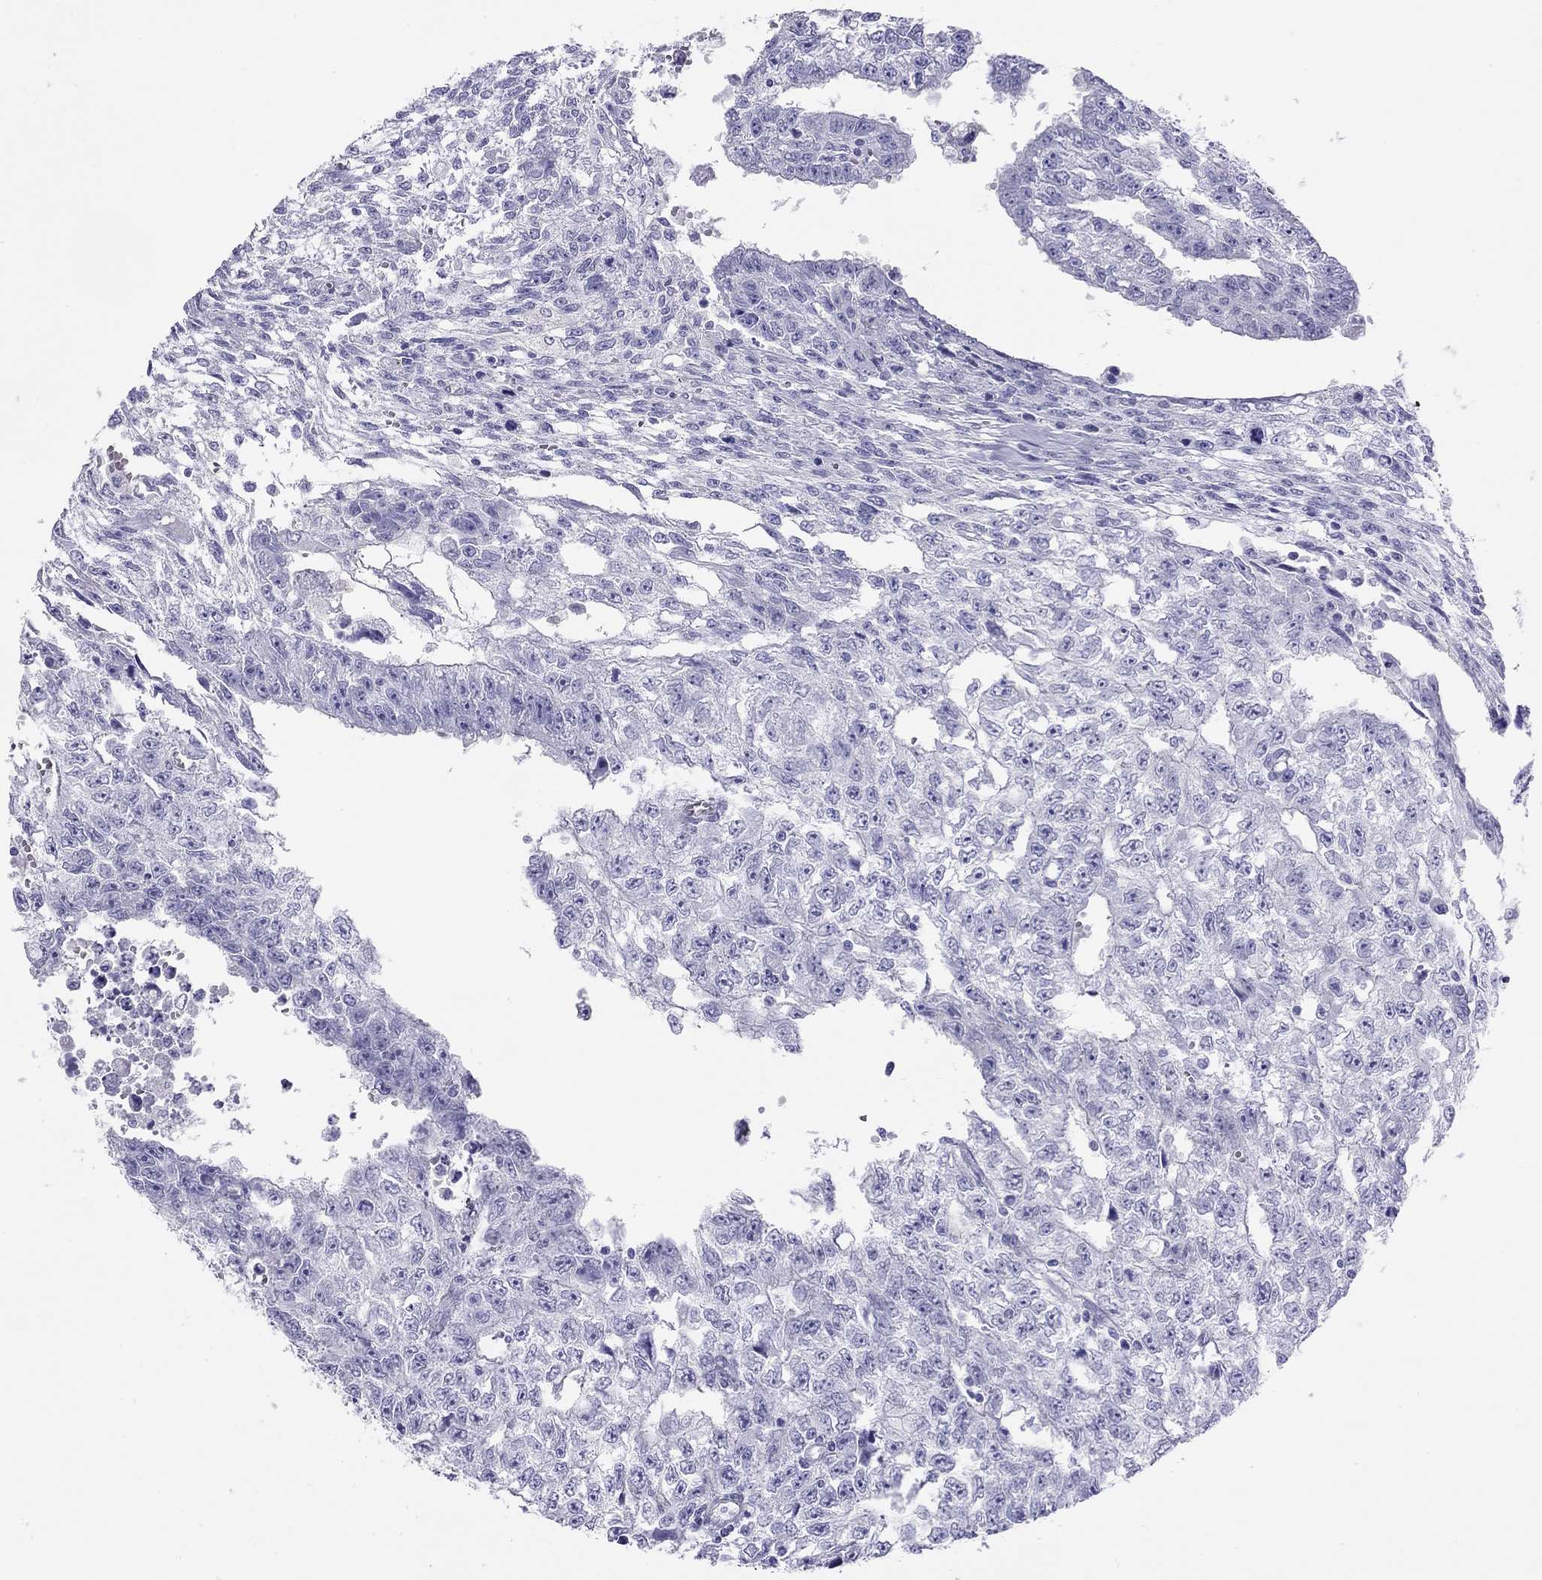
{"staining": {"intensity": "negative", "quantity": "none", "location": "none"}, "tissue": "testis cancer", "cell_type": "Tumor cells", "image_type": "cancer", "snomed": [{"axis": "morphology", "description": "Carcinoma, Embryonal, NOS"}, {"axis": "morphology", "description": "Teratoma, malignant, NOS"}, {"axis": "topography", "description": "Testis"}], "caption": "There is no significant expression in tumor cells of testis cancer.", "gene": "HLA-DQB2", "patient": {"sex": "male", "age": 24}}